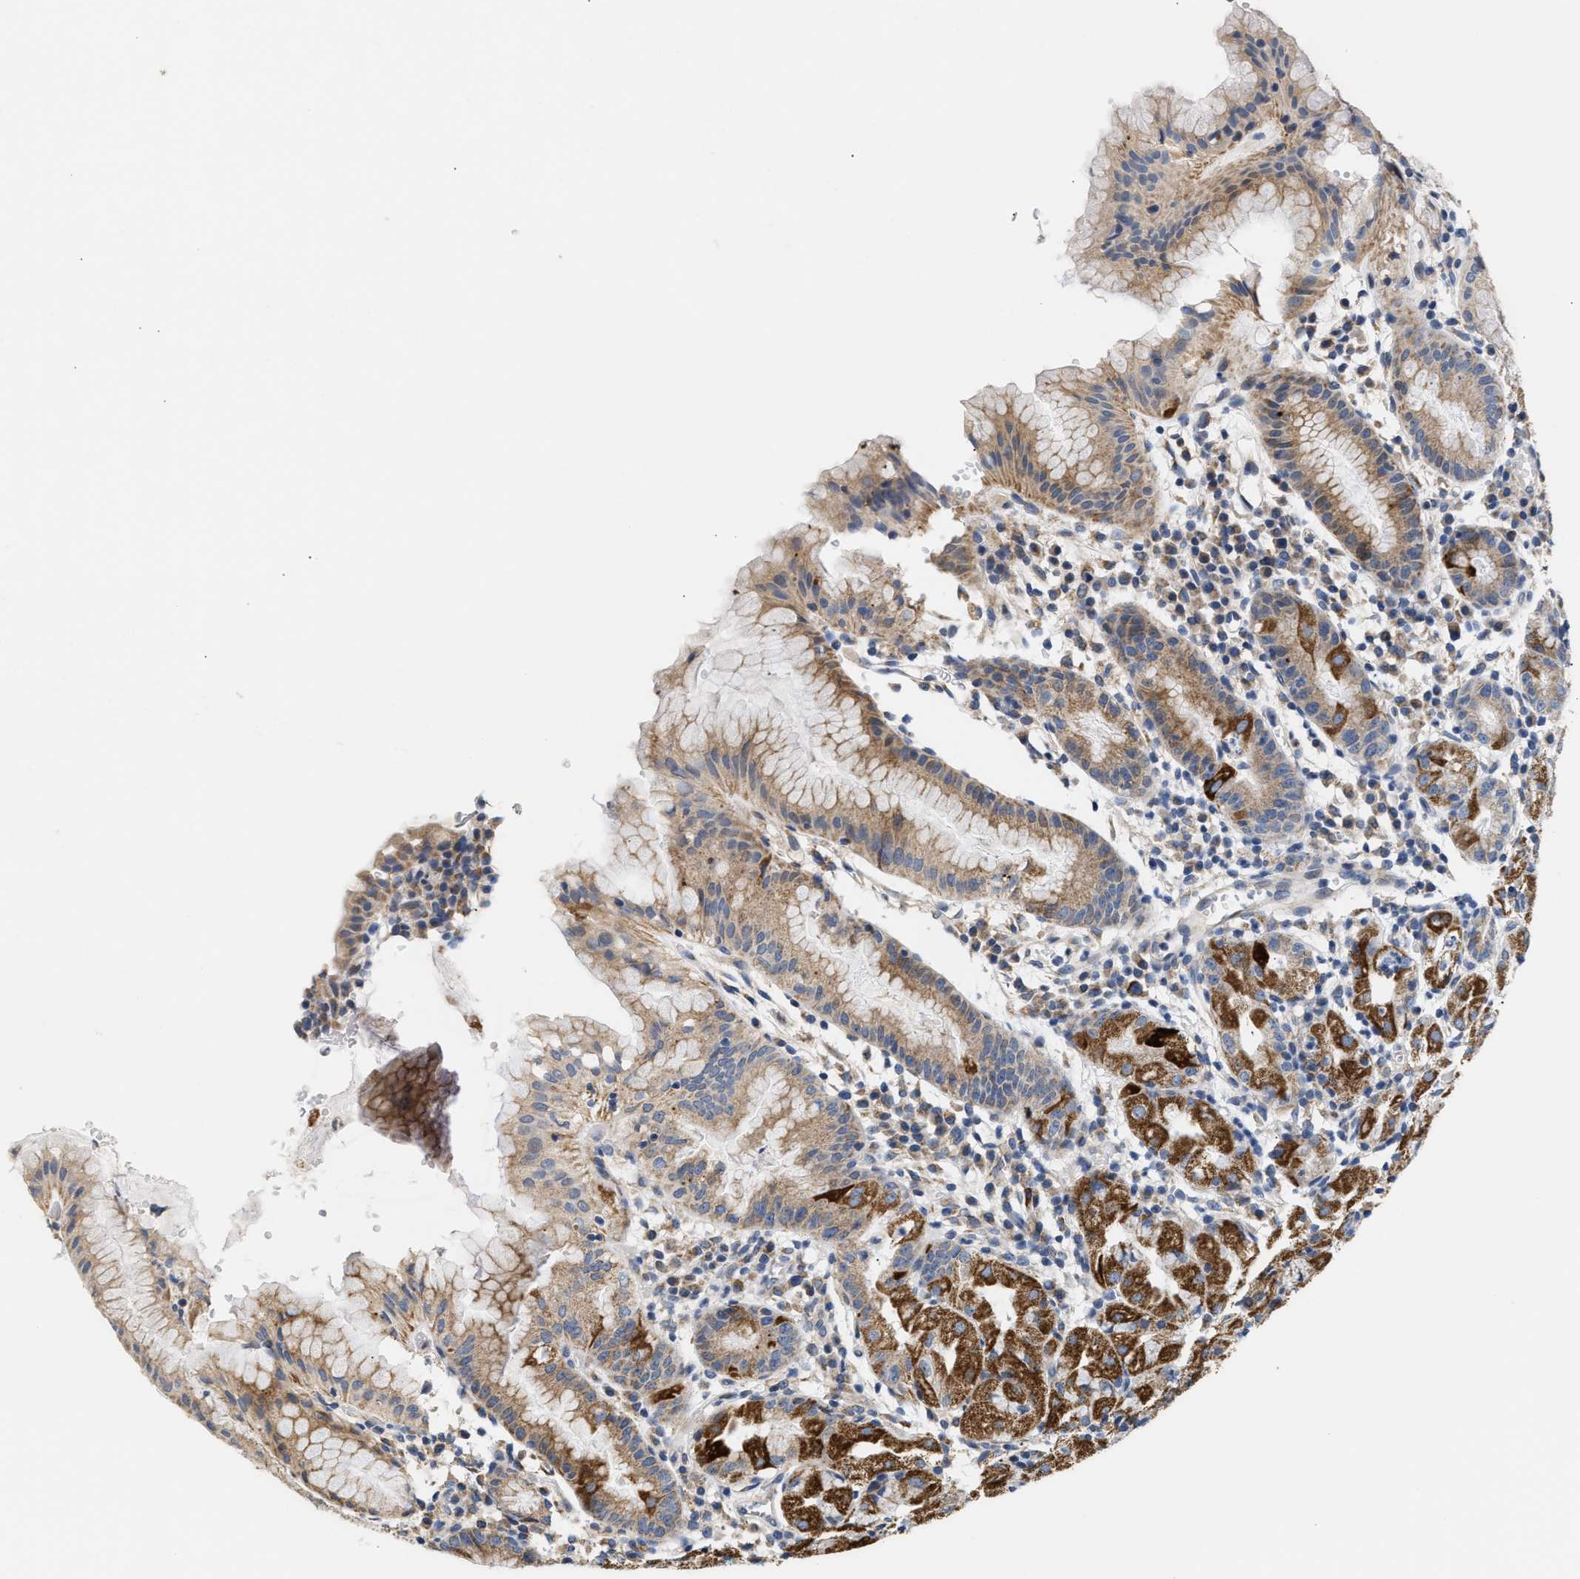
{"staining": {"intensity": "strong", "quantity": ">75%", "location": "cytoplasmic/membranous"}, "tissue": "stomach", "cell_type": "Glandular cells", "image_type": "normal", "snomed": [{"axis": "morphology", "description": "Normal tissue, NOS"}, {"axis": "topography", "description": "Stomach"}, {"axis": "topography", "description": "Stomach, lower"}], "caption": "An immunohistochemistry (IHC) image of unremarkable tissue is shown. Protein staining in brown labels strong cytoplasmic/membranous positivity in stomach within glandular cells.", "gene": "TMEM168", "patient": {"sex": "female", "age": 75}}